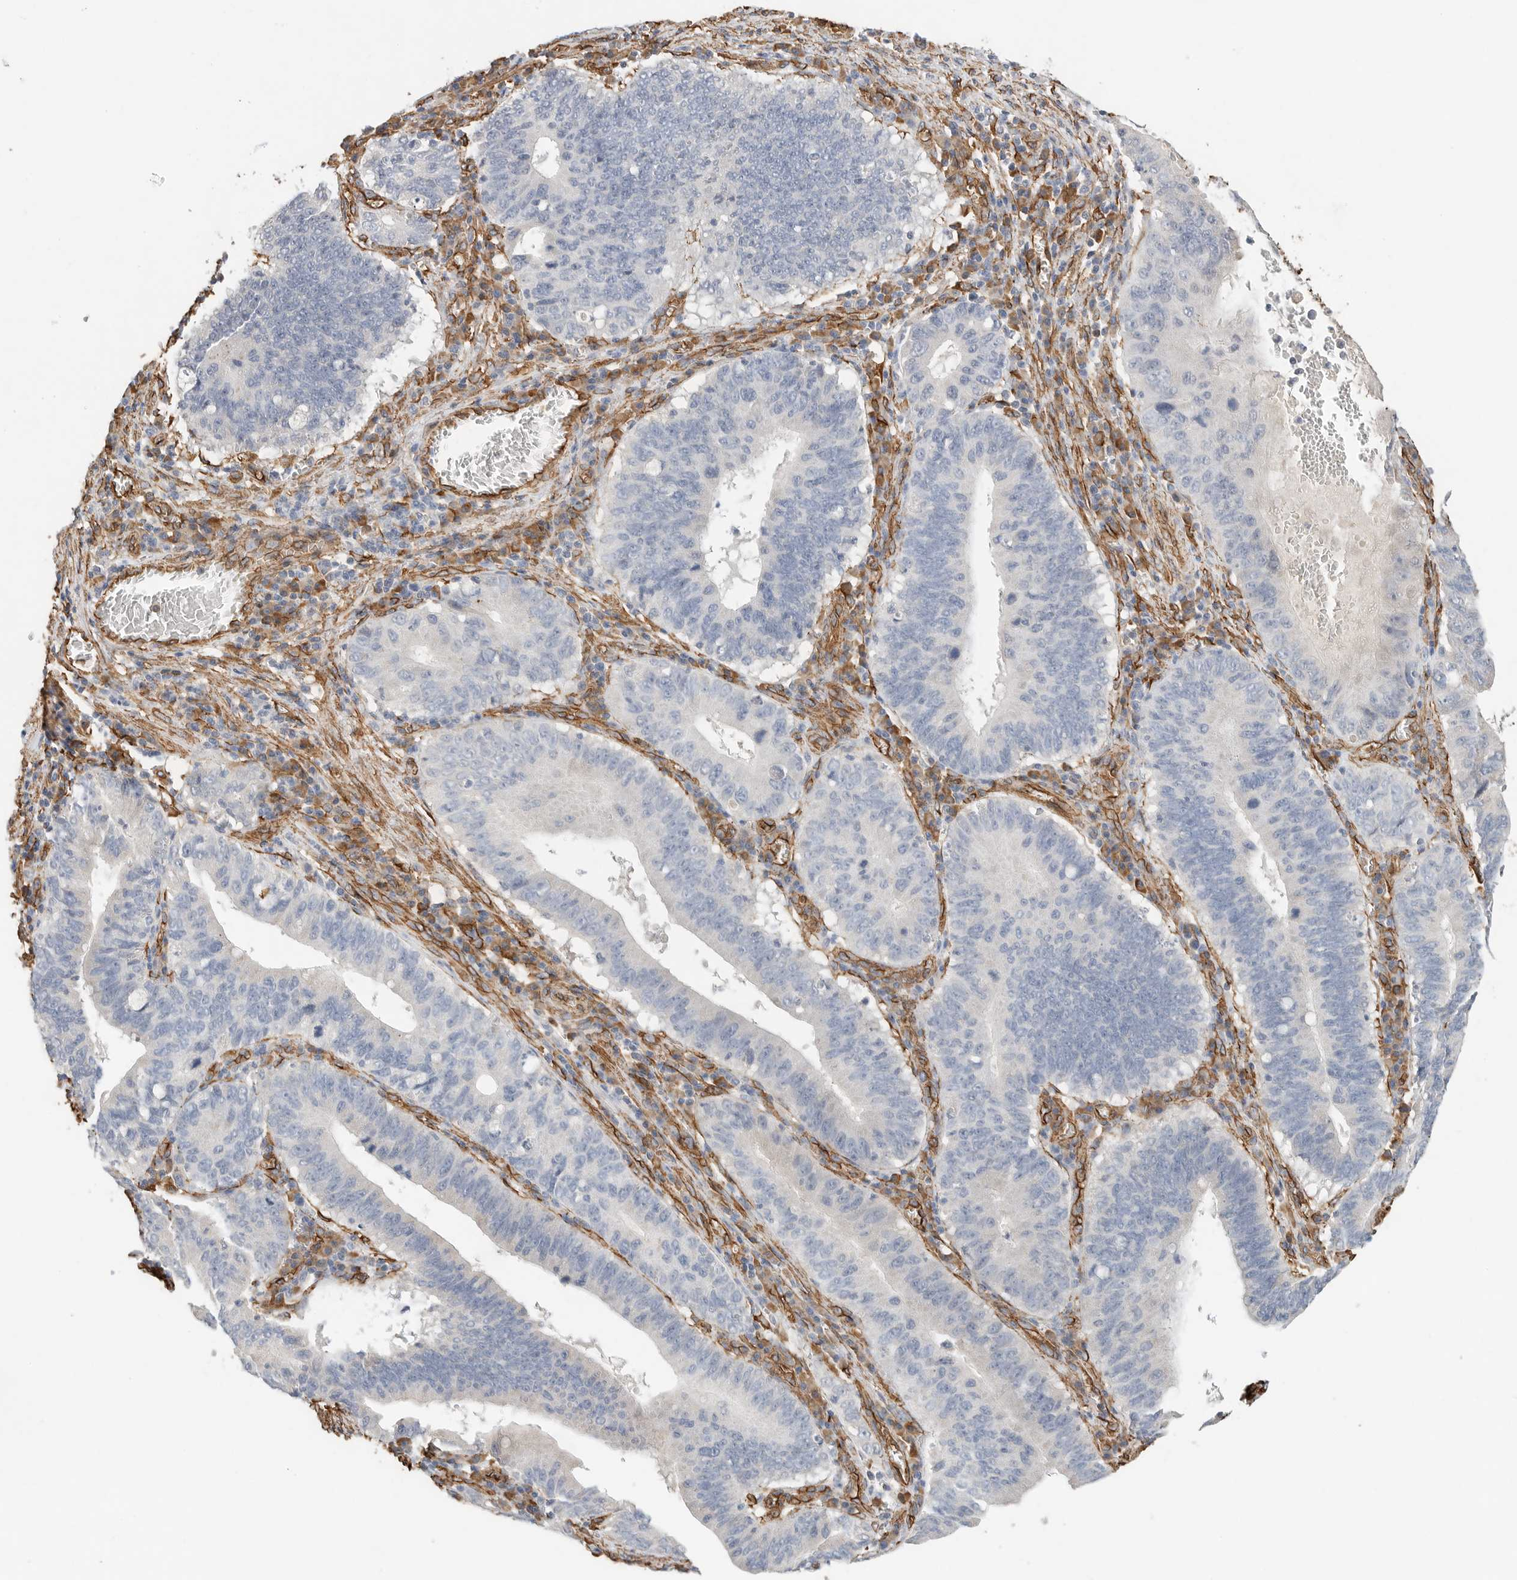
{"staining": {"intensity": "negative", "quantity": "none", "location": "none"}, "tissue": "stomach cancer", "cell_type": "Tumor cells", "image_type": "cancer", "snomed": [{"axis": "morphology", "description": "Adenocarcinoma, NOS"}, {"axis": "topography", "description": "Stomach"}, {"axis": "topography", "description": "Gastric cardia"}], "caption": "Tumor cells are negative for protein expression in human stomach cancer.", "gene": "JMJD4", "patient": {"sex": "male", "age": 59}}